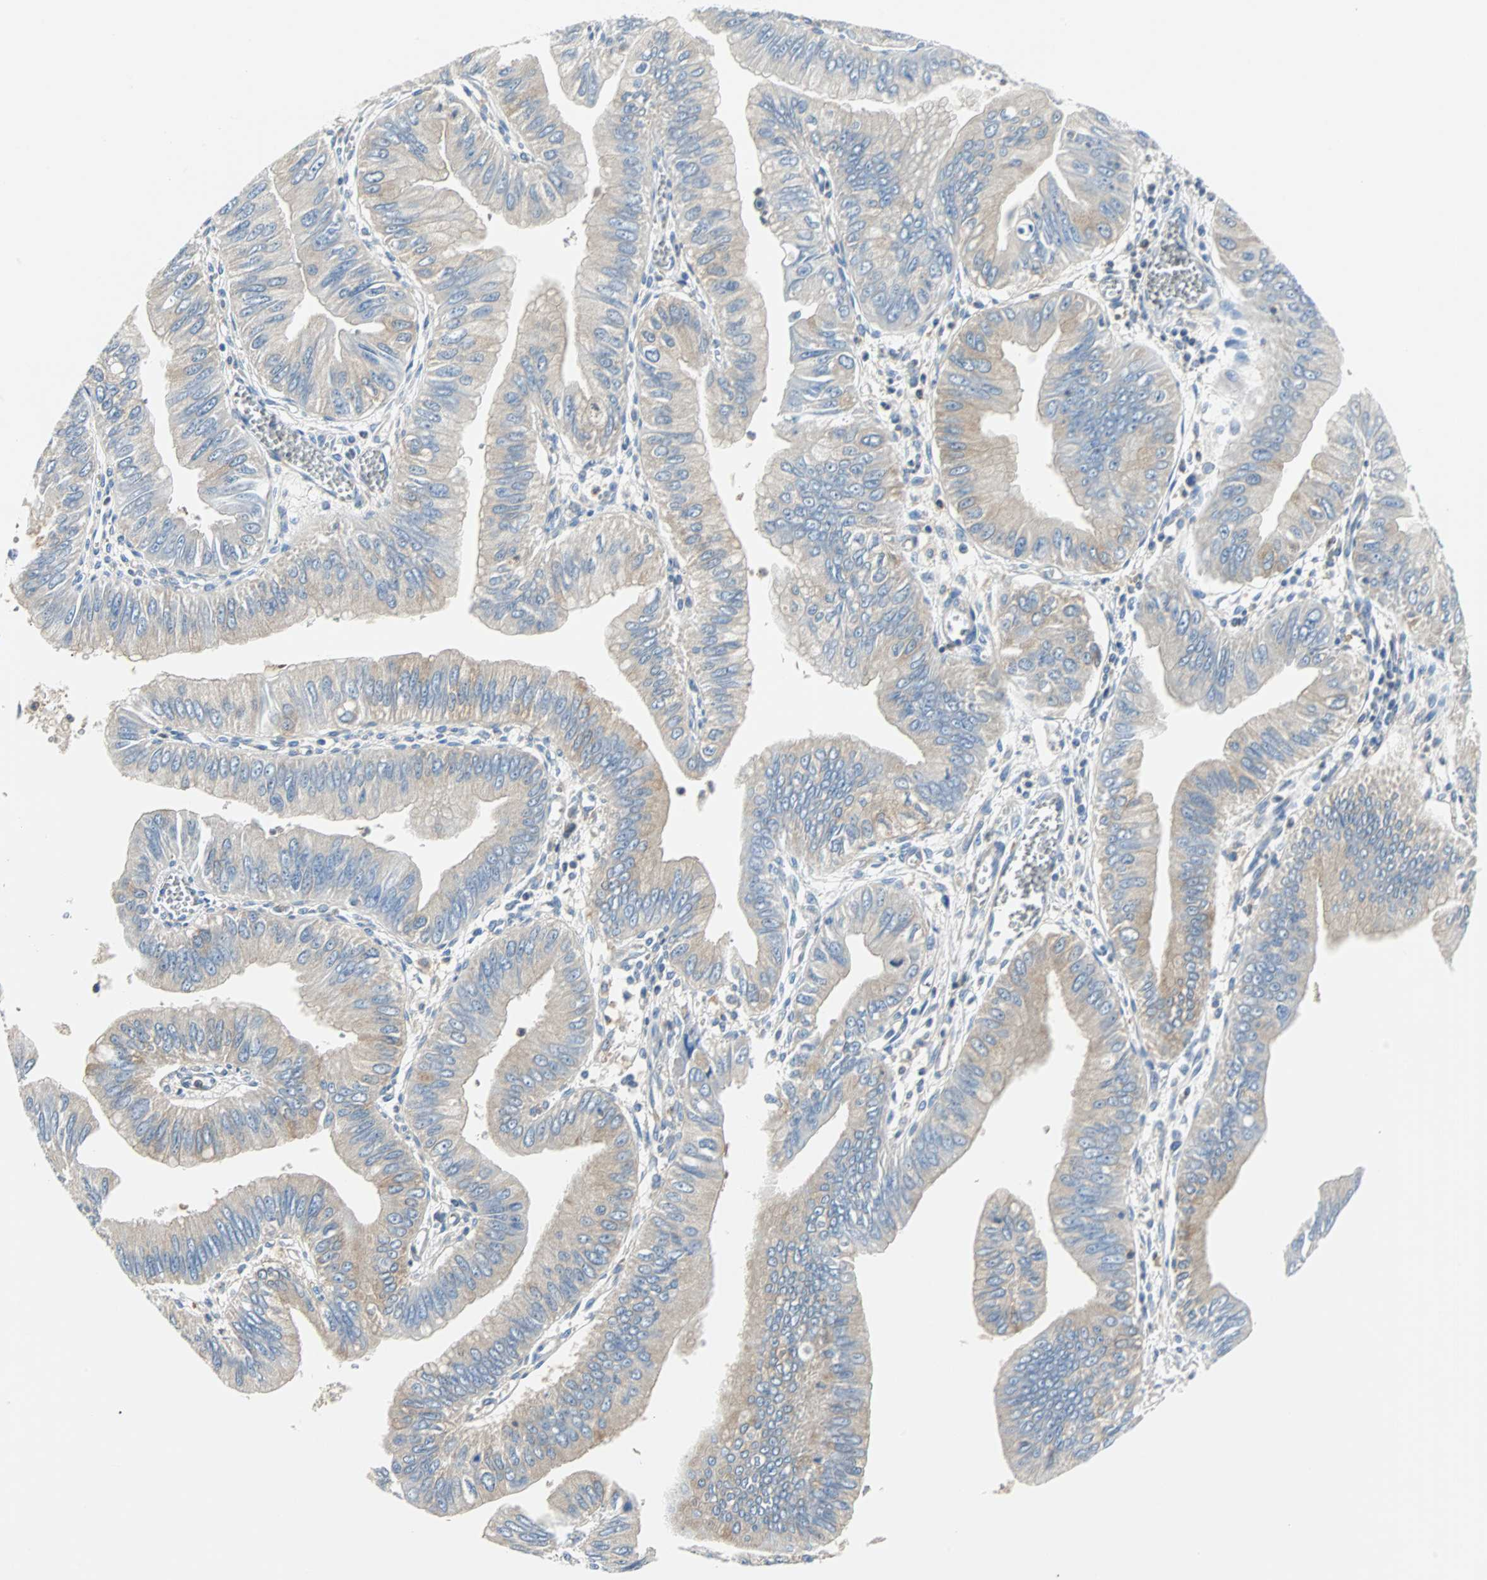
{"staining": {"intensity": "weak", "quantity": "<25%", "location": "cytoplasmic/membranous"}, "tissue": "pancreatic cancer", "cell_type": "Tumor cells", "image_type": "cancer", "snomed": [{"axis": "morphology", "description": "Normal tissue, NOS"}, {"axis": "topography", "description": "Lymph node"}], "caption": "This is an immunohistochemistry image of human pancreatic cancer. There is no positivity in tumor cells.", "gene": "TSC22D4", "patient": {"sex": "male", "age": 50}}